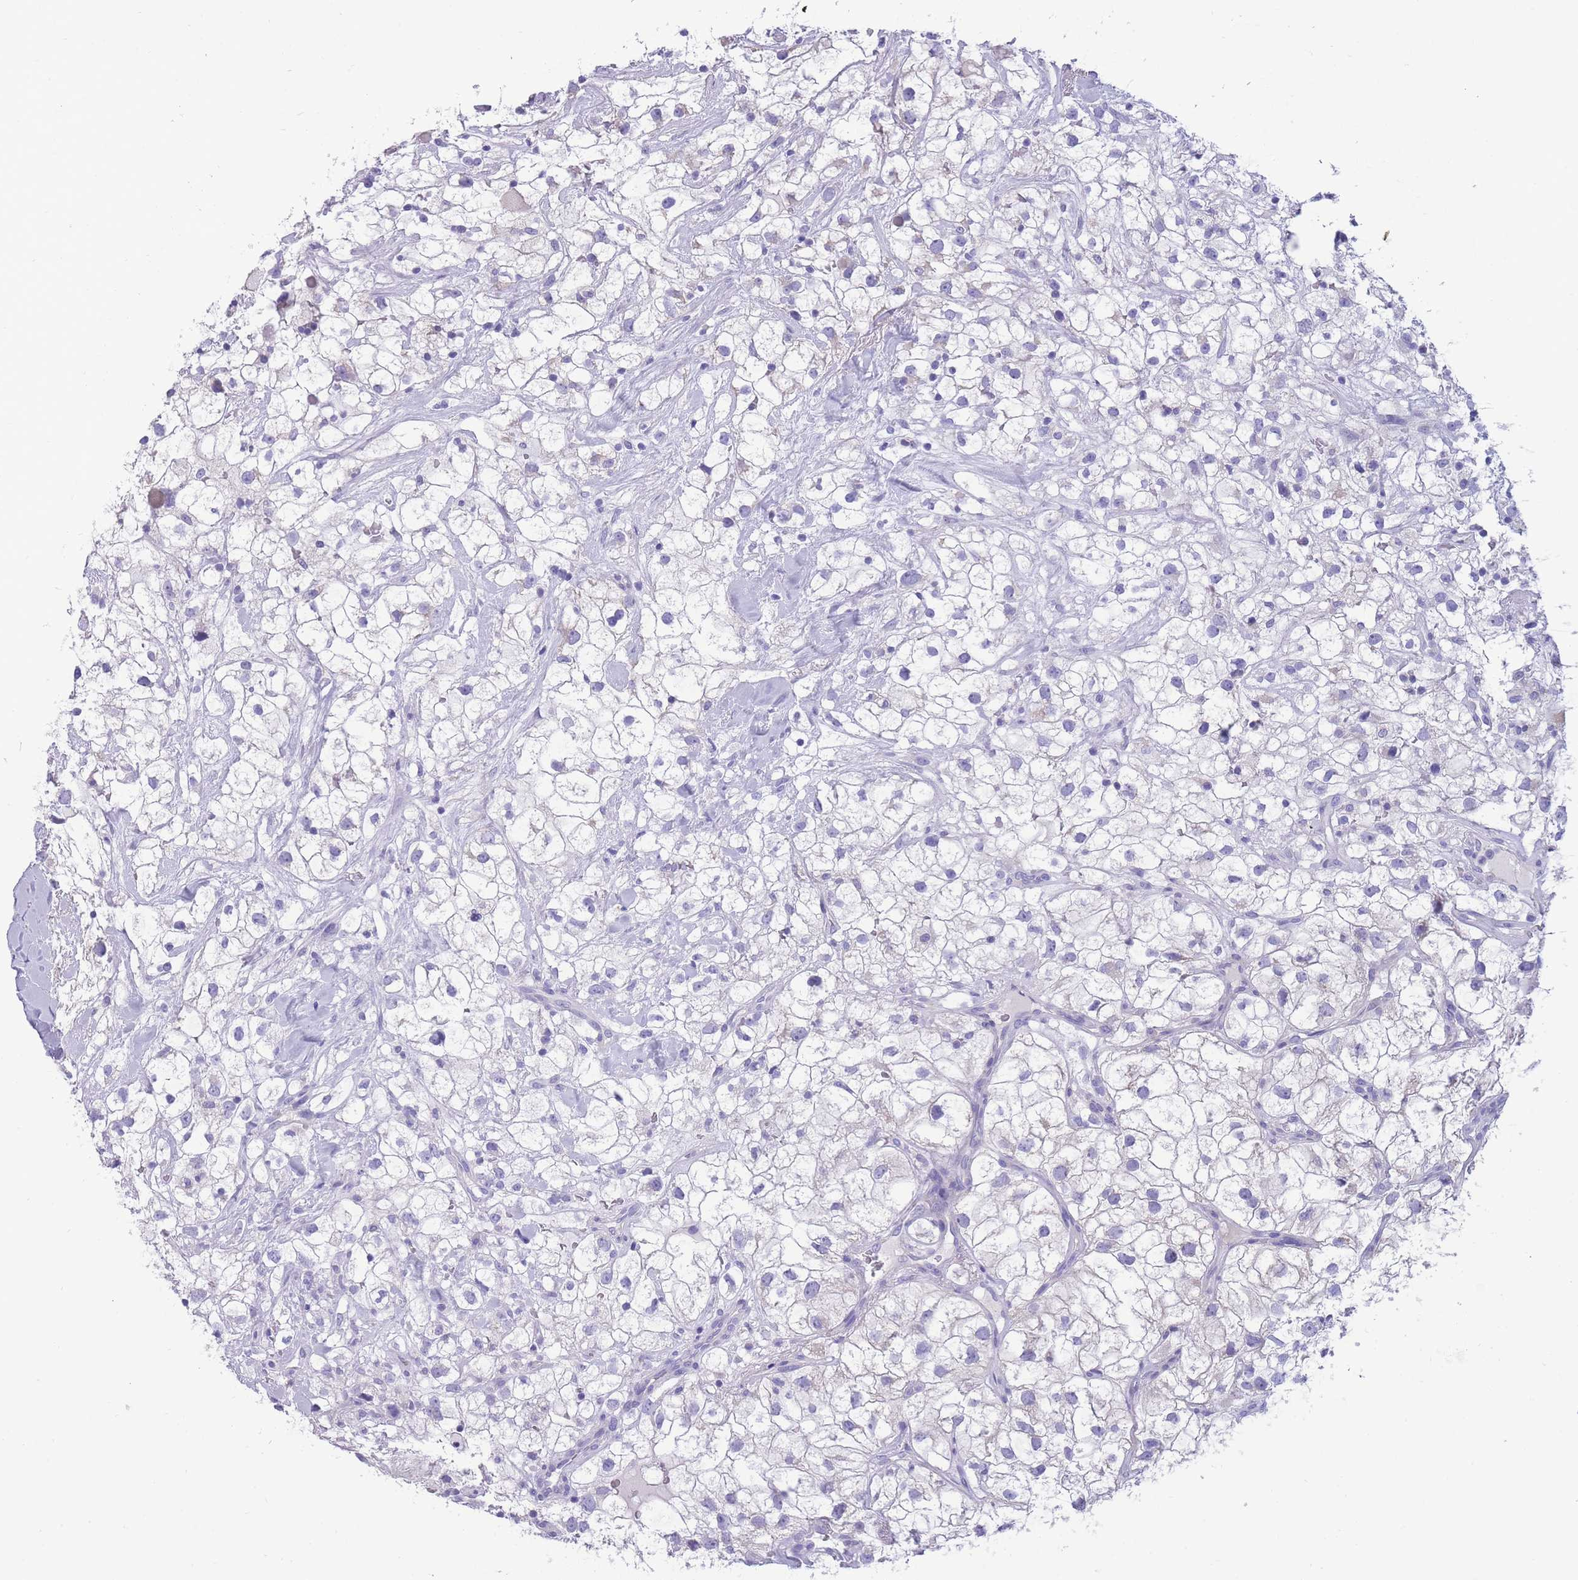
{"staining": {"intensity": "negative", "quantity": "none", "location": "none"}, "tissue": "renal cancer", "cell_type": "Tumor cells", "image_type": "cancer", "snomed": [{"axis": "morphology", "description": "Adenocarcinoma, NOS"}, {"axis": "topography", "description": "Kidney"}], "caption": "IHC photomicrograph of neoplastic tissue: human renal cancer (adenocarcinoma) stained with DAB demonstrates no significant protein positivity in tumor cells.", "gene": "INTS2", "patient": {"sex": "male", "age": 59}}